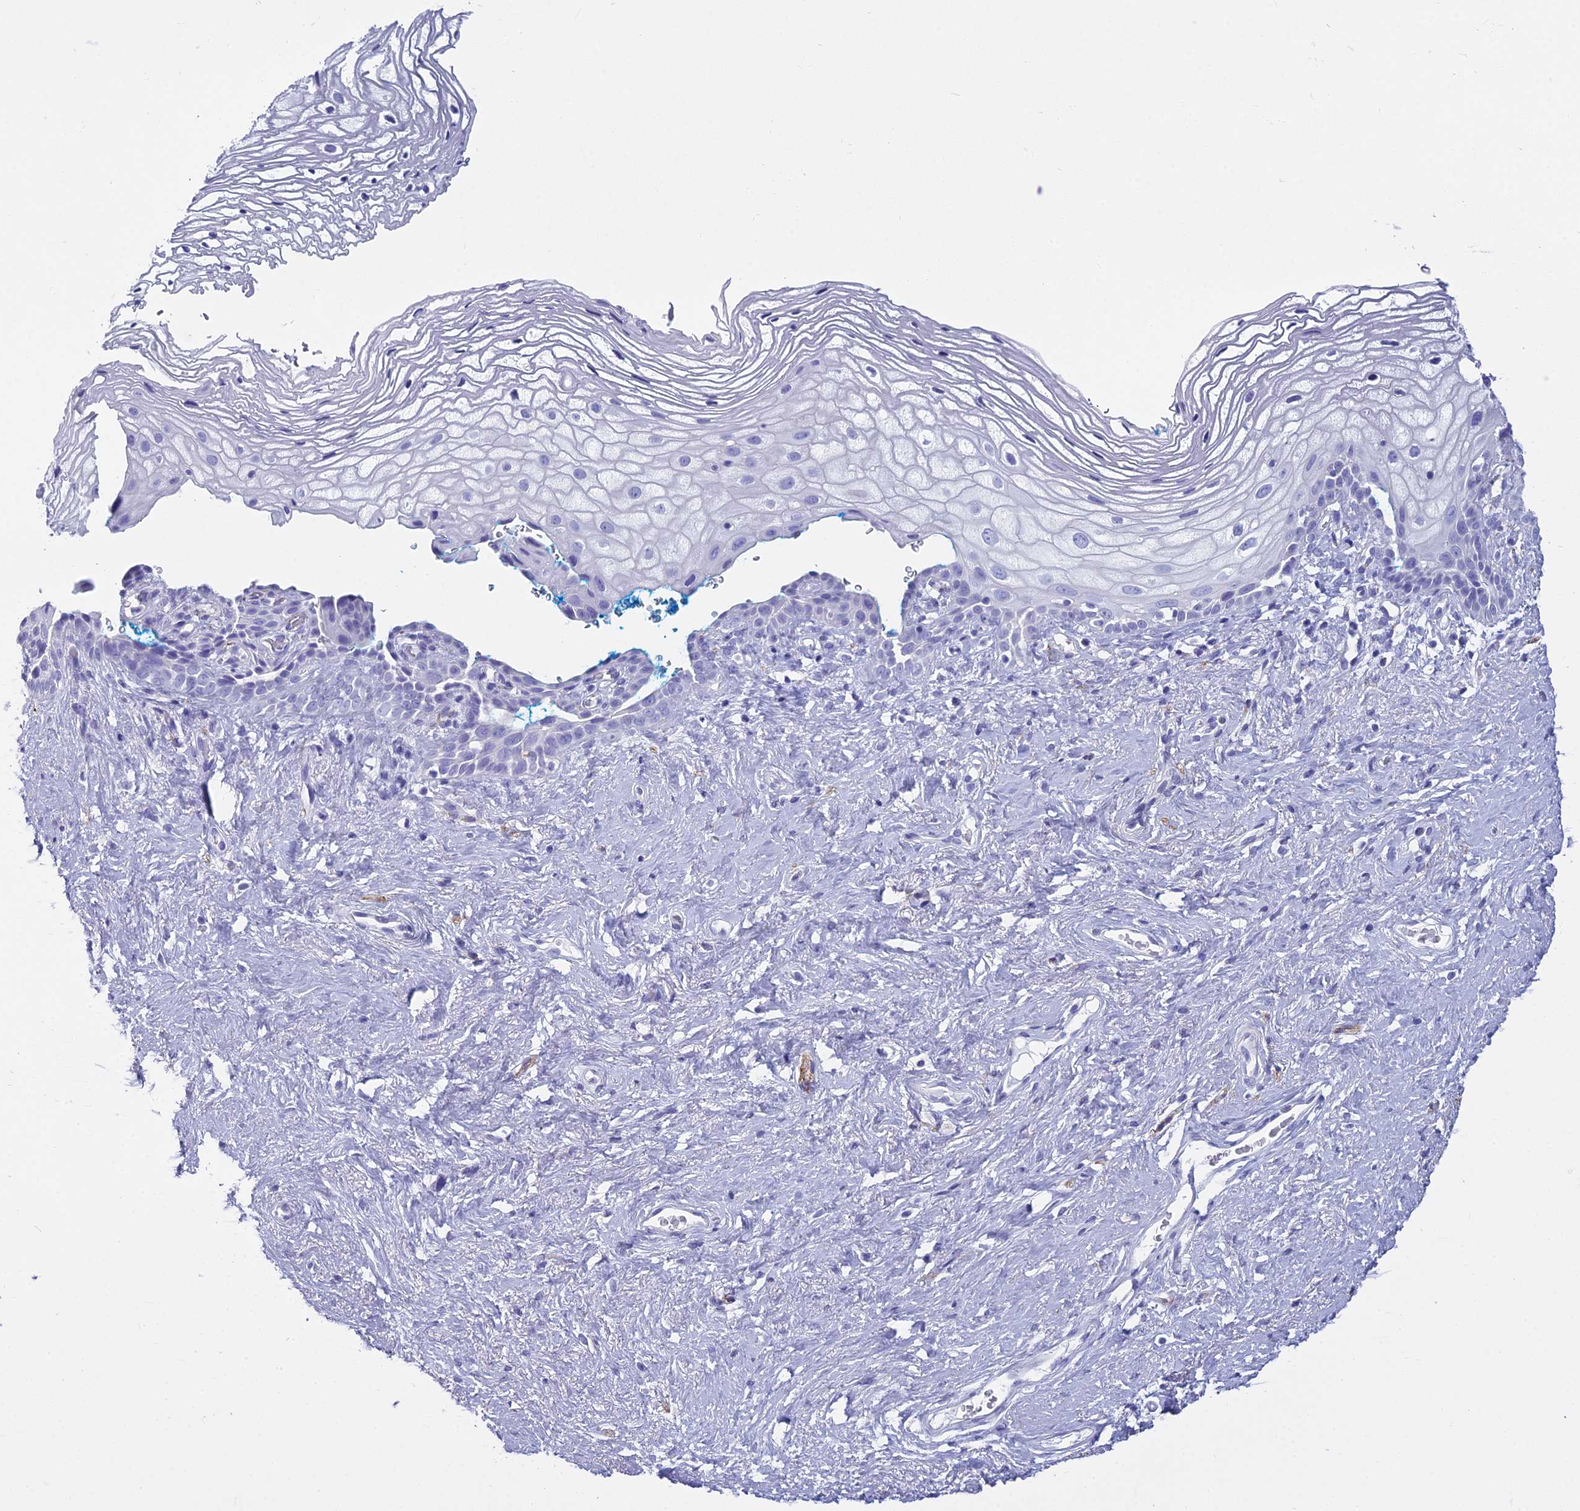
{"staining": {"intensity": "negative", "quantity": "none", "location": "none"}, "tissue": "vagina", "cell_type": "Squamous epithelial cells", "image_type": "normal", "snomed": [{"axis": "morphology", "description": "Normal tissue, NOS"}, {"axis": "morphology", "description": "Adenocarcinoma, NOS"}, {"axis": "topography", "description": "Rectum"}, {"axis": "topography", "description": "Vagina"}], "caption": "Immunohistochemistry image of benign human vagina stained for a protein (brown), which exhibits no expression in squamous epithelial cells.", "gene": "MAP6", "patient": {"sex": "female", "age": 71}}